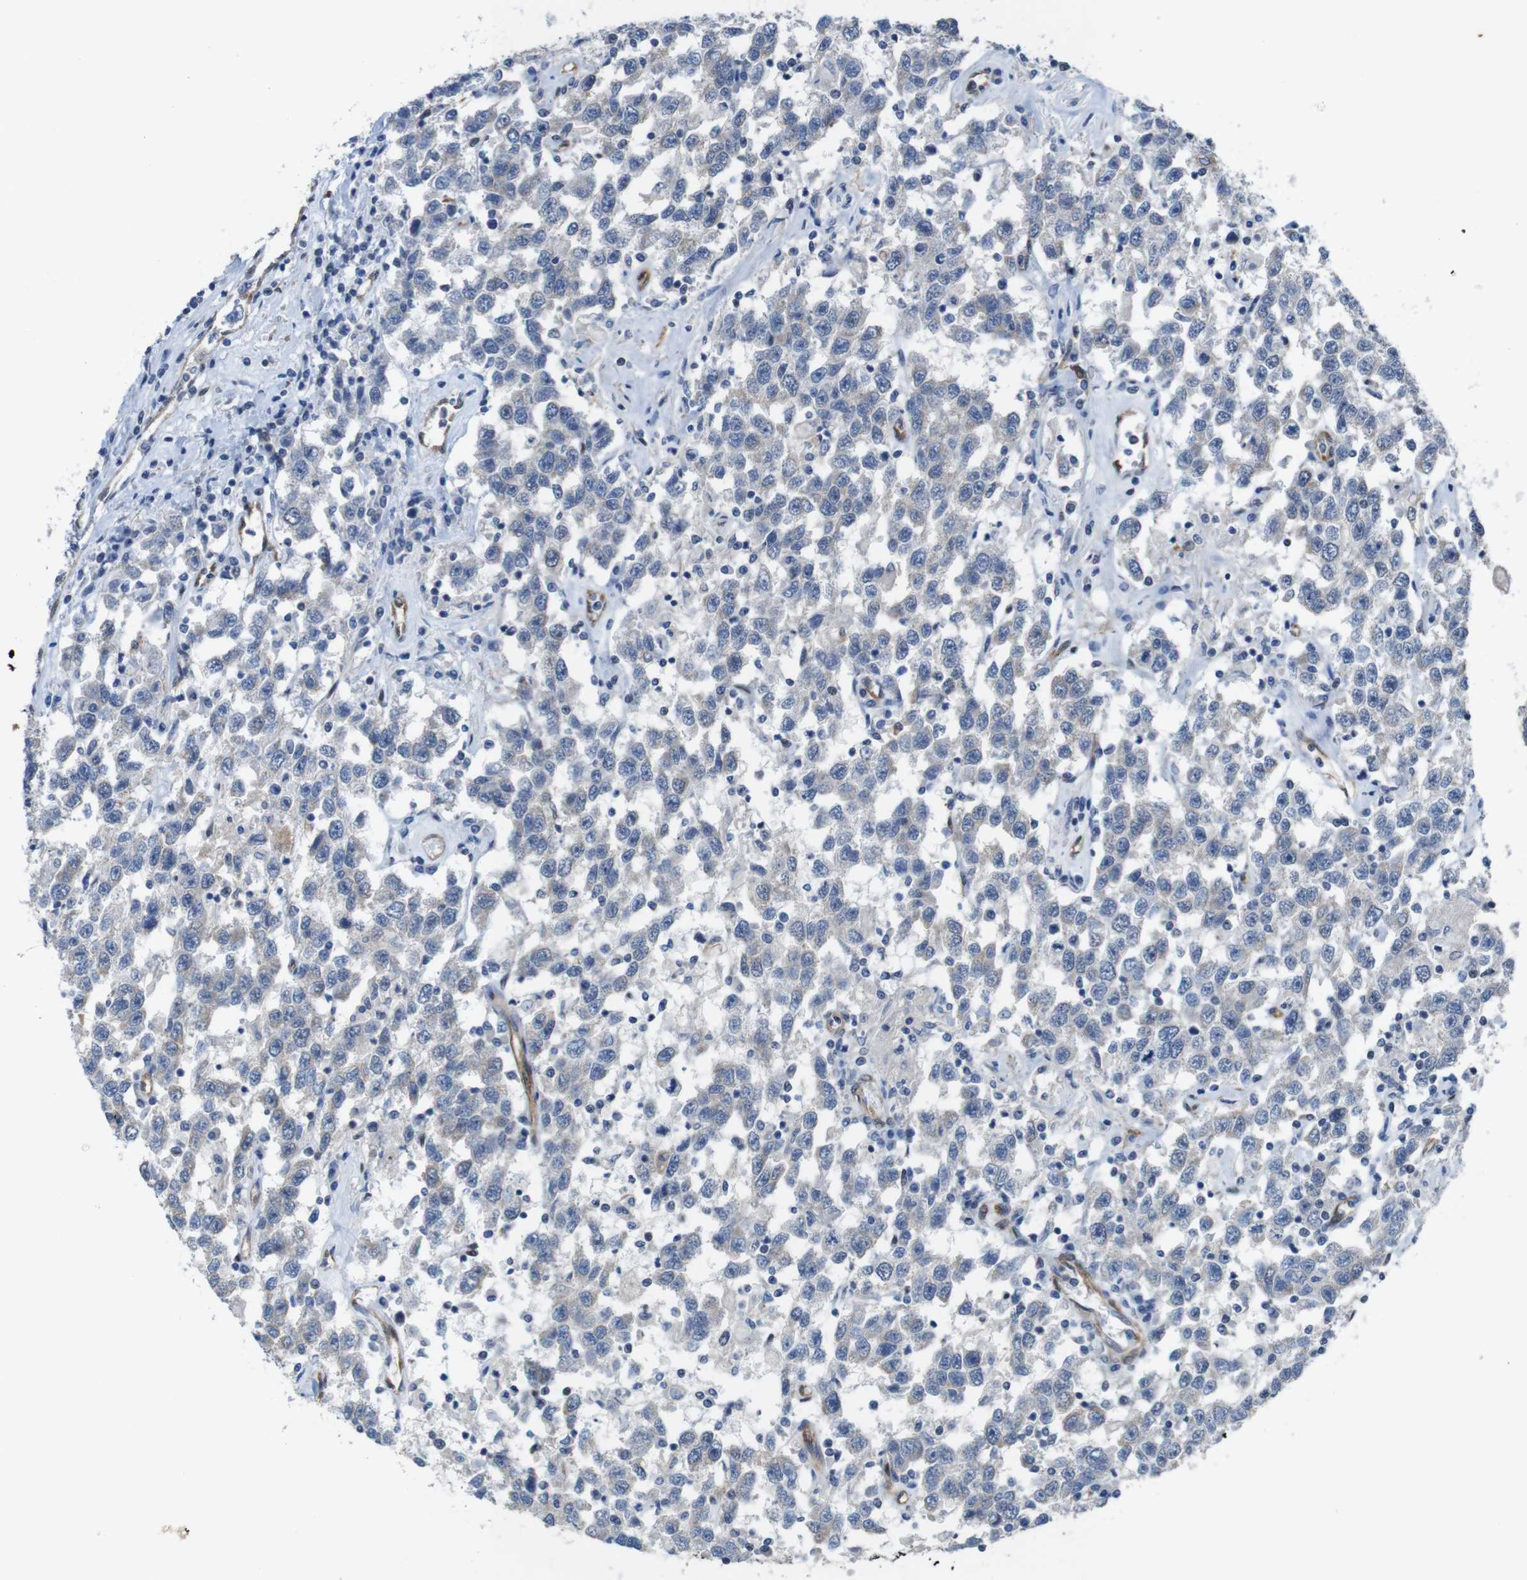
{"staining": {"intensity": "negative", "quantity": "none", "location": "none"}, "tissue": "testis cancer", "cell_type": "Tumor cells", "image_type": "cancer", "snomed": [{"axis": "morphology", "description": "Seminoma, NOS"}, {"axis": "topography", "description": "Testis"}], "caption": "This is an IHC image of human testis seminoma. There is no staining in tumor cells.", "gene": "PTGER4", "patient": {"sex": "male", "age": 41}}